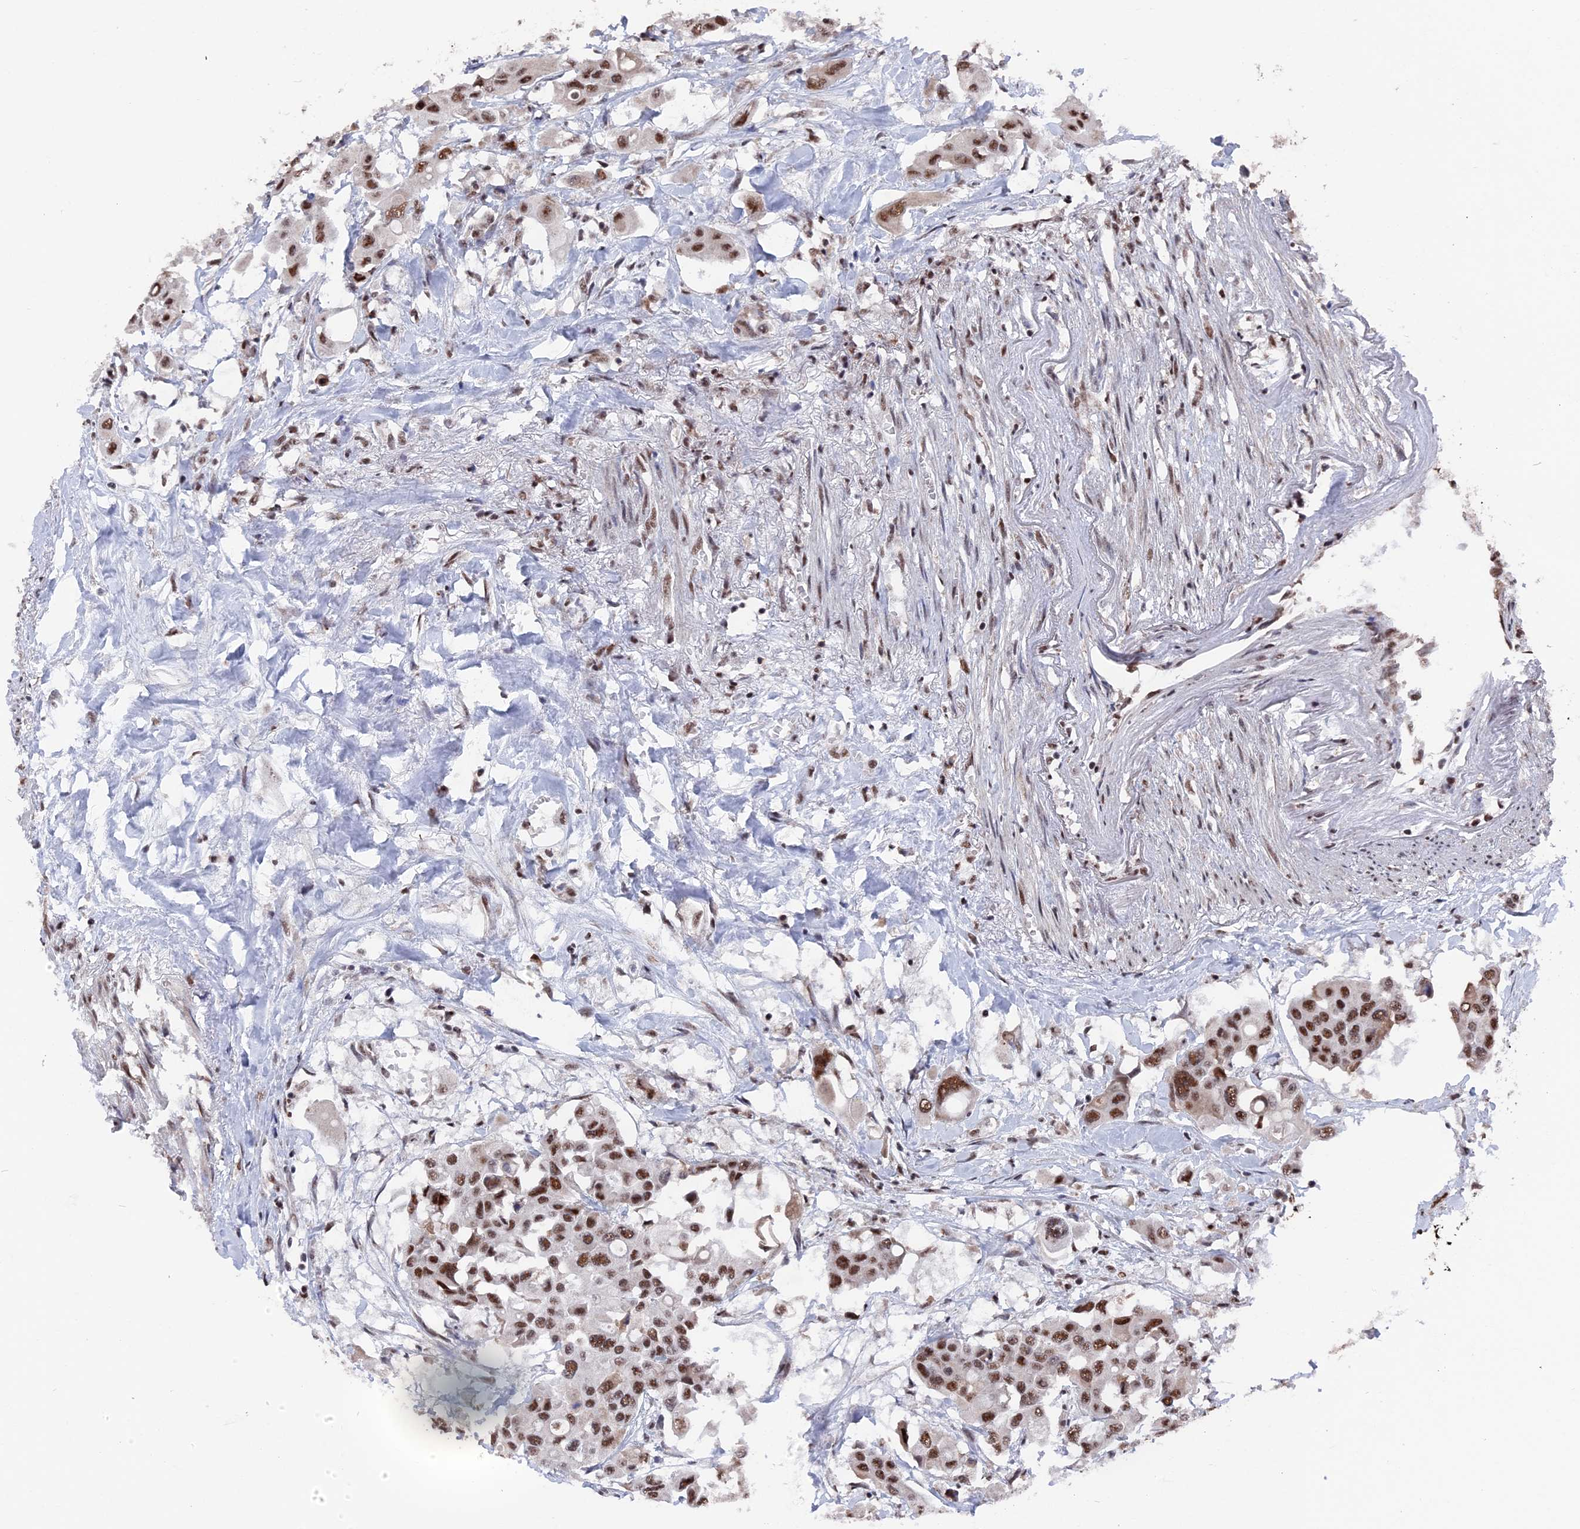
{"staining": {"intensity": "moderate", "quantity": ">75%", "location": "nuclear"}, "tissue": "colorectal cancer", "cell_type": "Tumor cells", "image_type": "cancer", "snomed": [{"axis": "morphology", "description": "Adenocarcinoma, NOS"}, {"axis": "topography", "description": "Colon"}], "caption": "Immunohistochemical staining of colorectal cancer (adenocarcinoma) demonstrates medium levels of moderate nuclear staining in about >75% of tumor cells.", "gene": "SF3A2", "patient": {"sex": "male", "age": 77}}